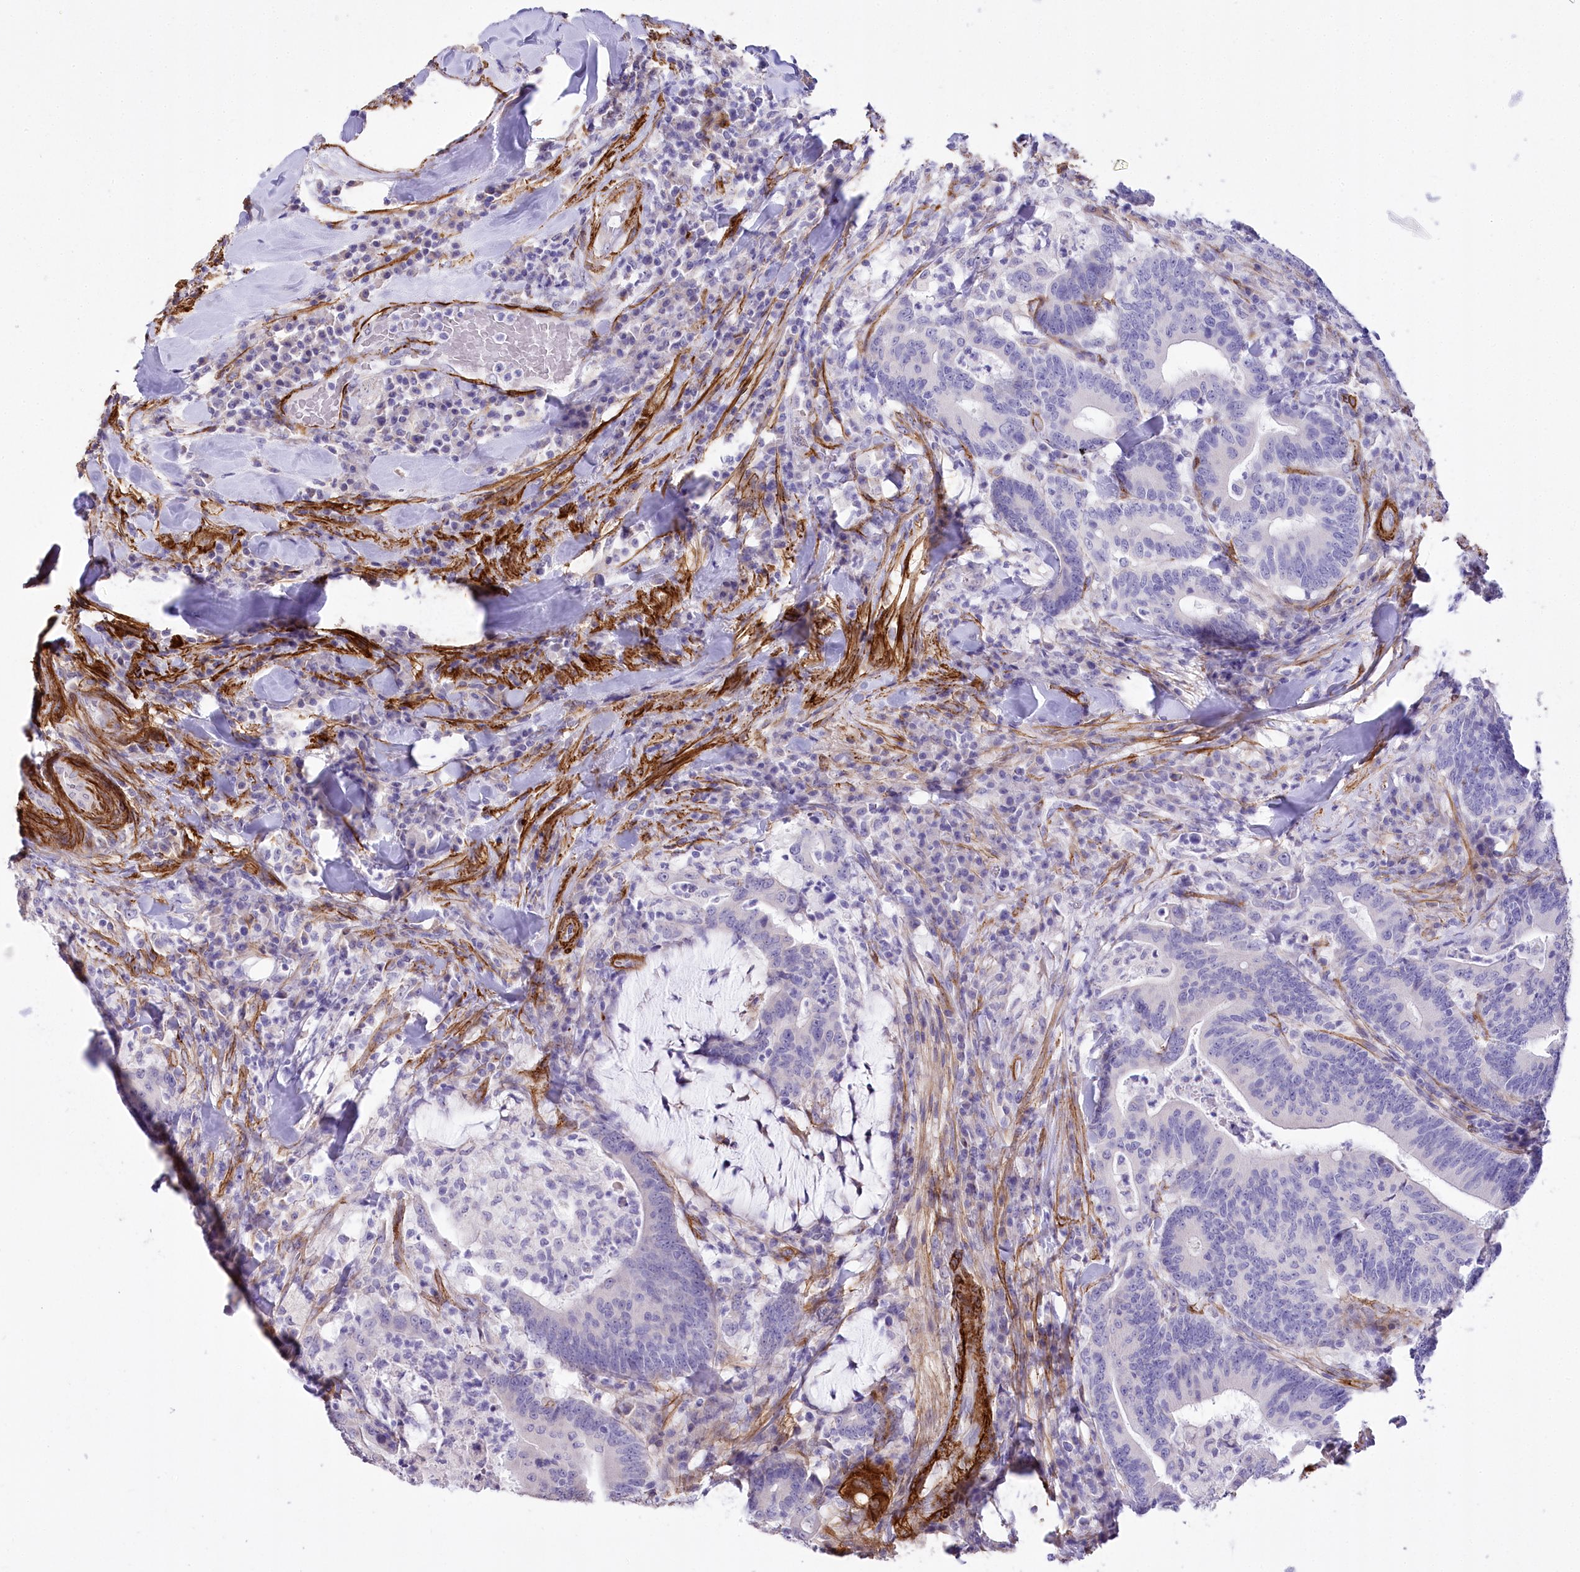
{"staining": {"intensity": "negative", "quantity": "none", "location": "none"}, "tissue": "colorectal cancer", "cell_type": "Tumor cells", "image_type": "cancer", "snomed": [{"axis": "morphology", "description": "Adenocarcinoma, NOS"}, {"axis": "topography", "description": "Colon"}], "caption": "Immunohistochemistry of human colorectal cancer shows no expression in tumor cells.", "gene": "SYNPO2", "patient": {"sex": "female", "age": 66}}